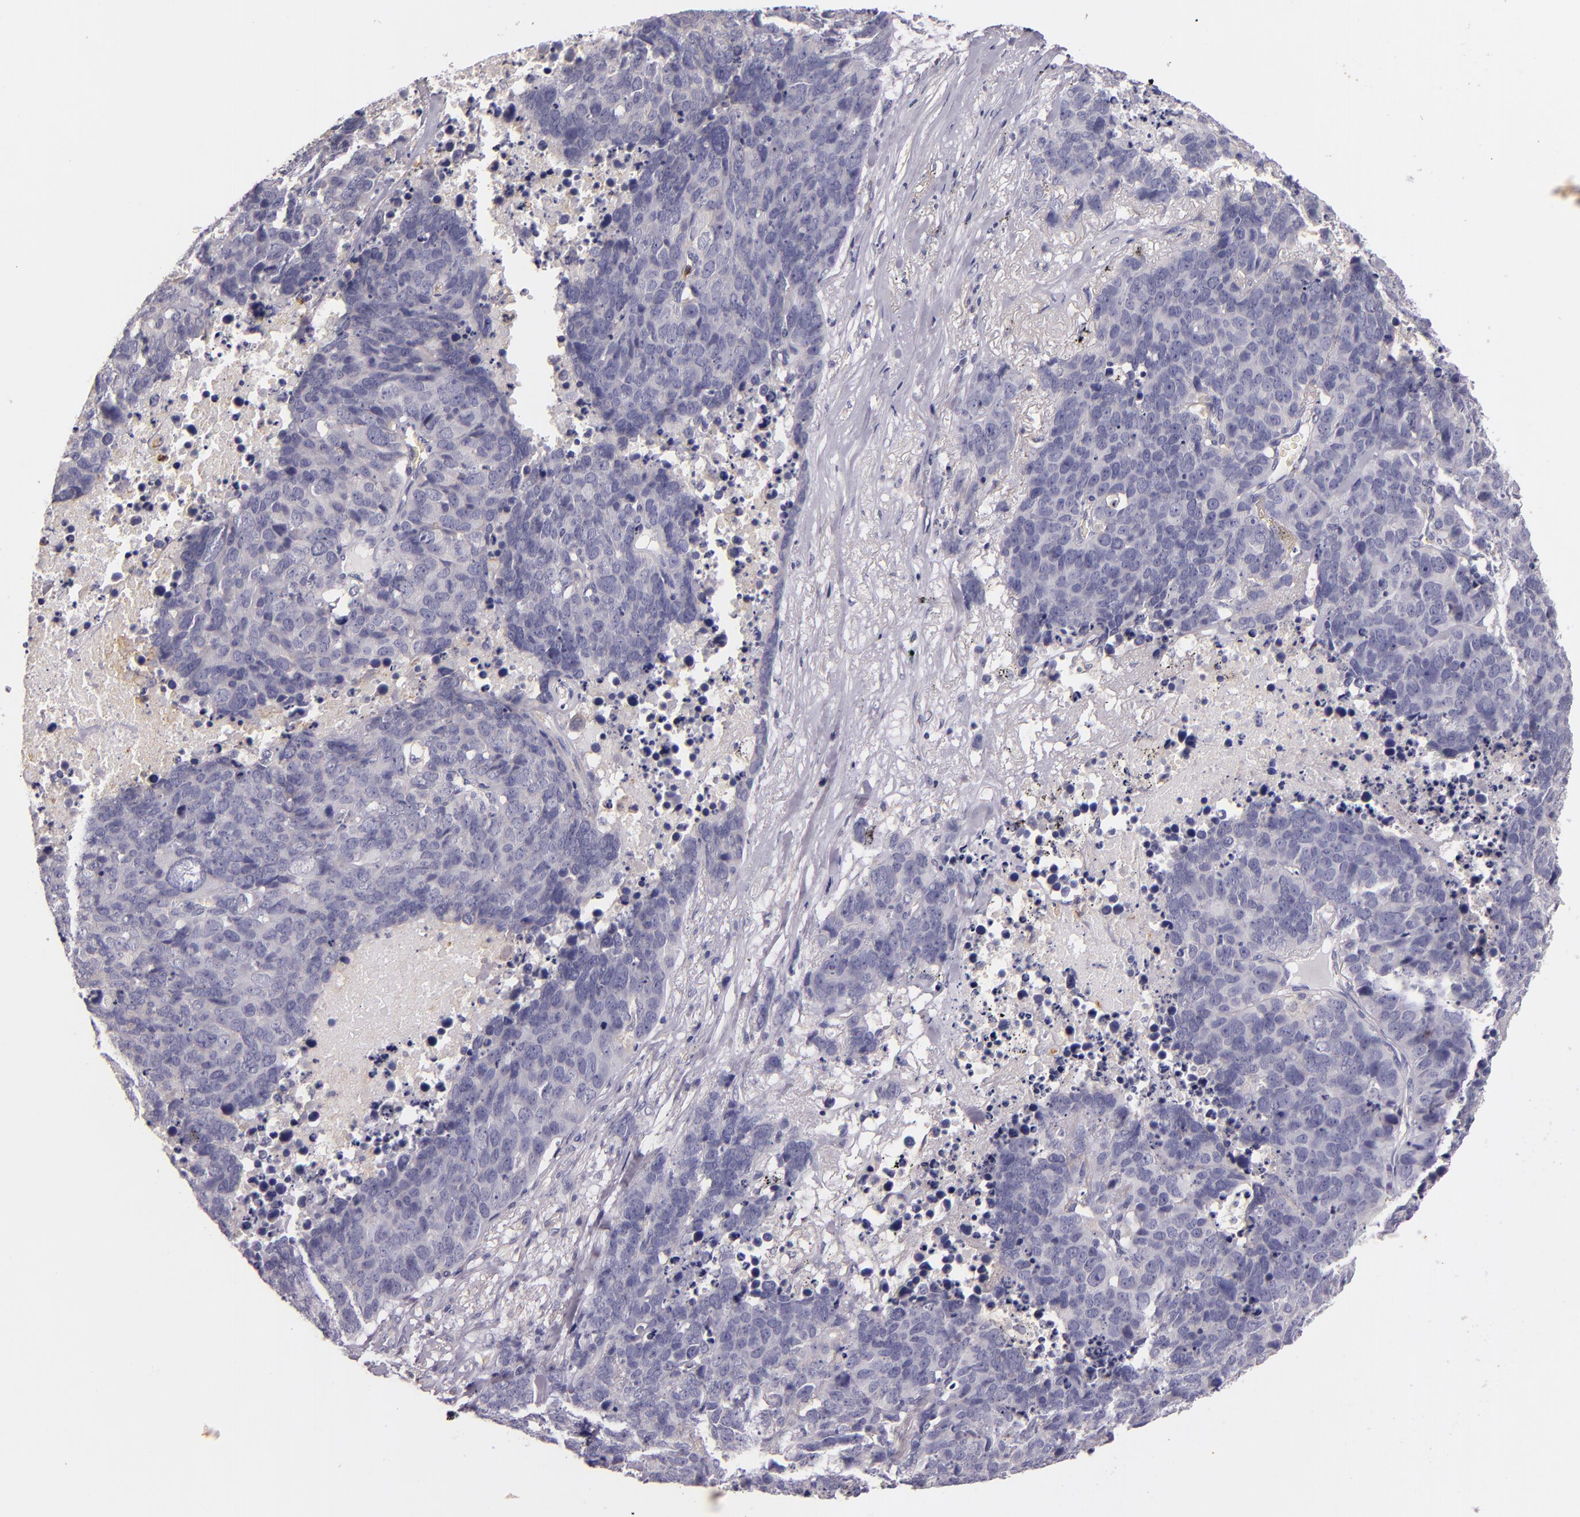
{"staining": {"intensity": "negative", "quantity": "none", "location": "none"}, "tissue": "lung cancer", "cell_type": "Tumor cells", "image_type": "cancer", "snomed": [{"axis": "morphology", "description": "Carcinoid, malignant, NOS"}, {"axis": "topography", "description": "Lung"}], "caption": "High magnification brightfield microscopy of lung cancer (carcinoid (malignant)) stained with DAB (3,3'-diaminobenzidine) (brown) and counterstained with hematoxylin (blue): tumor cells show no significant staining.", "gene": "C5AR1", "patient": {"sex": "male", "age": 60}}